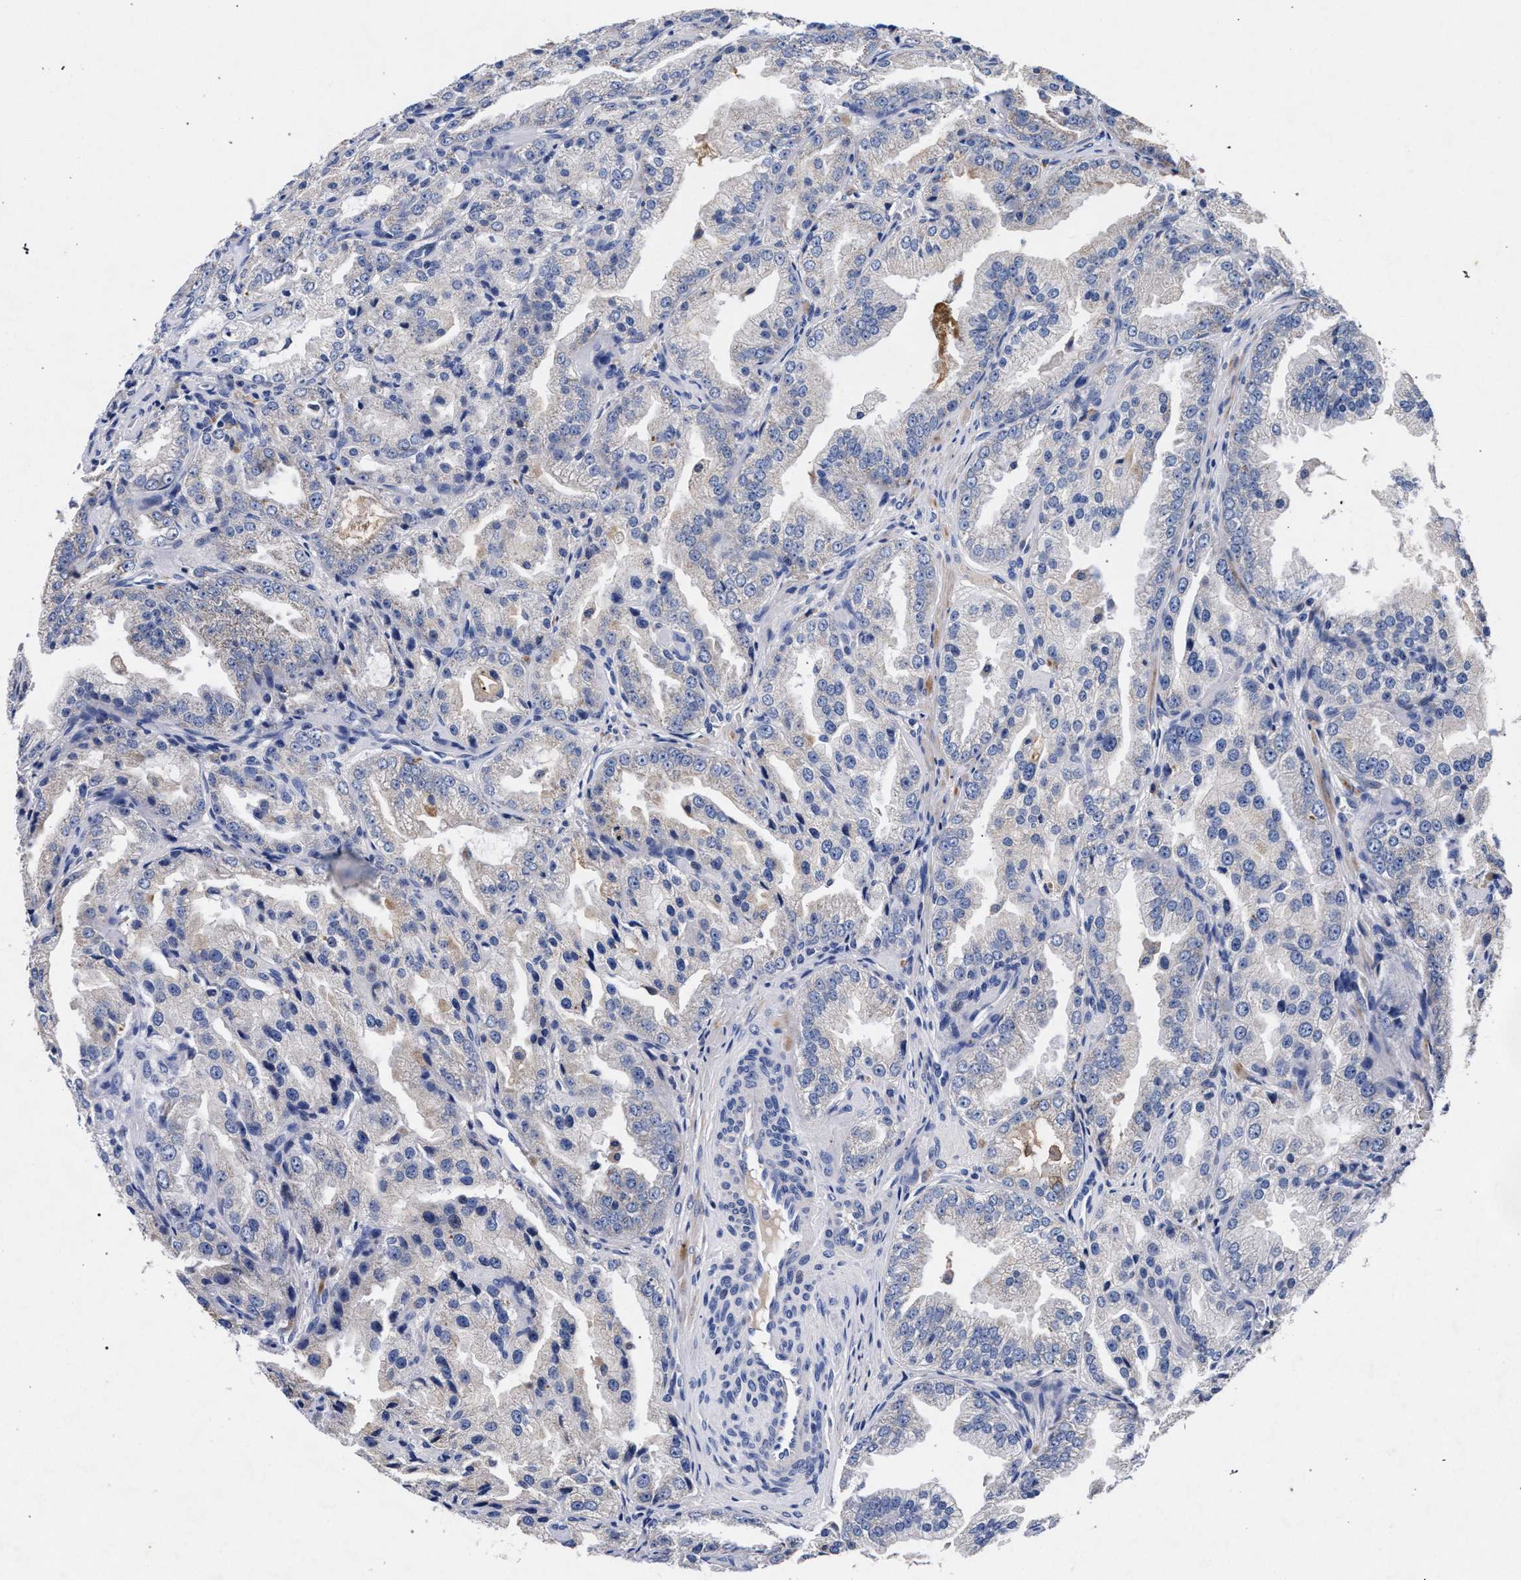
{"staining": {"intensity": "negative", "quantity": "none", "location": "none"}, "tissue": "prostate cancer", "cell_type": "Tumor cells", "image_type": "cancer", "snomed": [{"axis": "morphology", "description": "Adenocarcinoma, High grade"}, {"axis": "topography", "description": "Prostate"}], "caption": "An IHC histopathology image of prostate cancer is shown. There is no staining in tumor cells of prostate cancer.", "gene": "HSD17B14", "patient": {"sex": "male", "age": 61}}